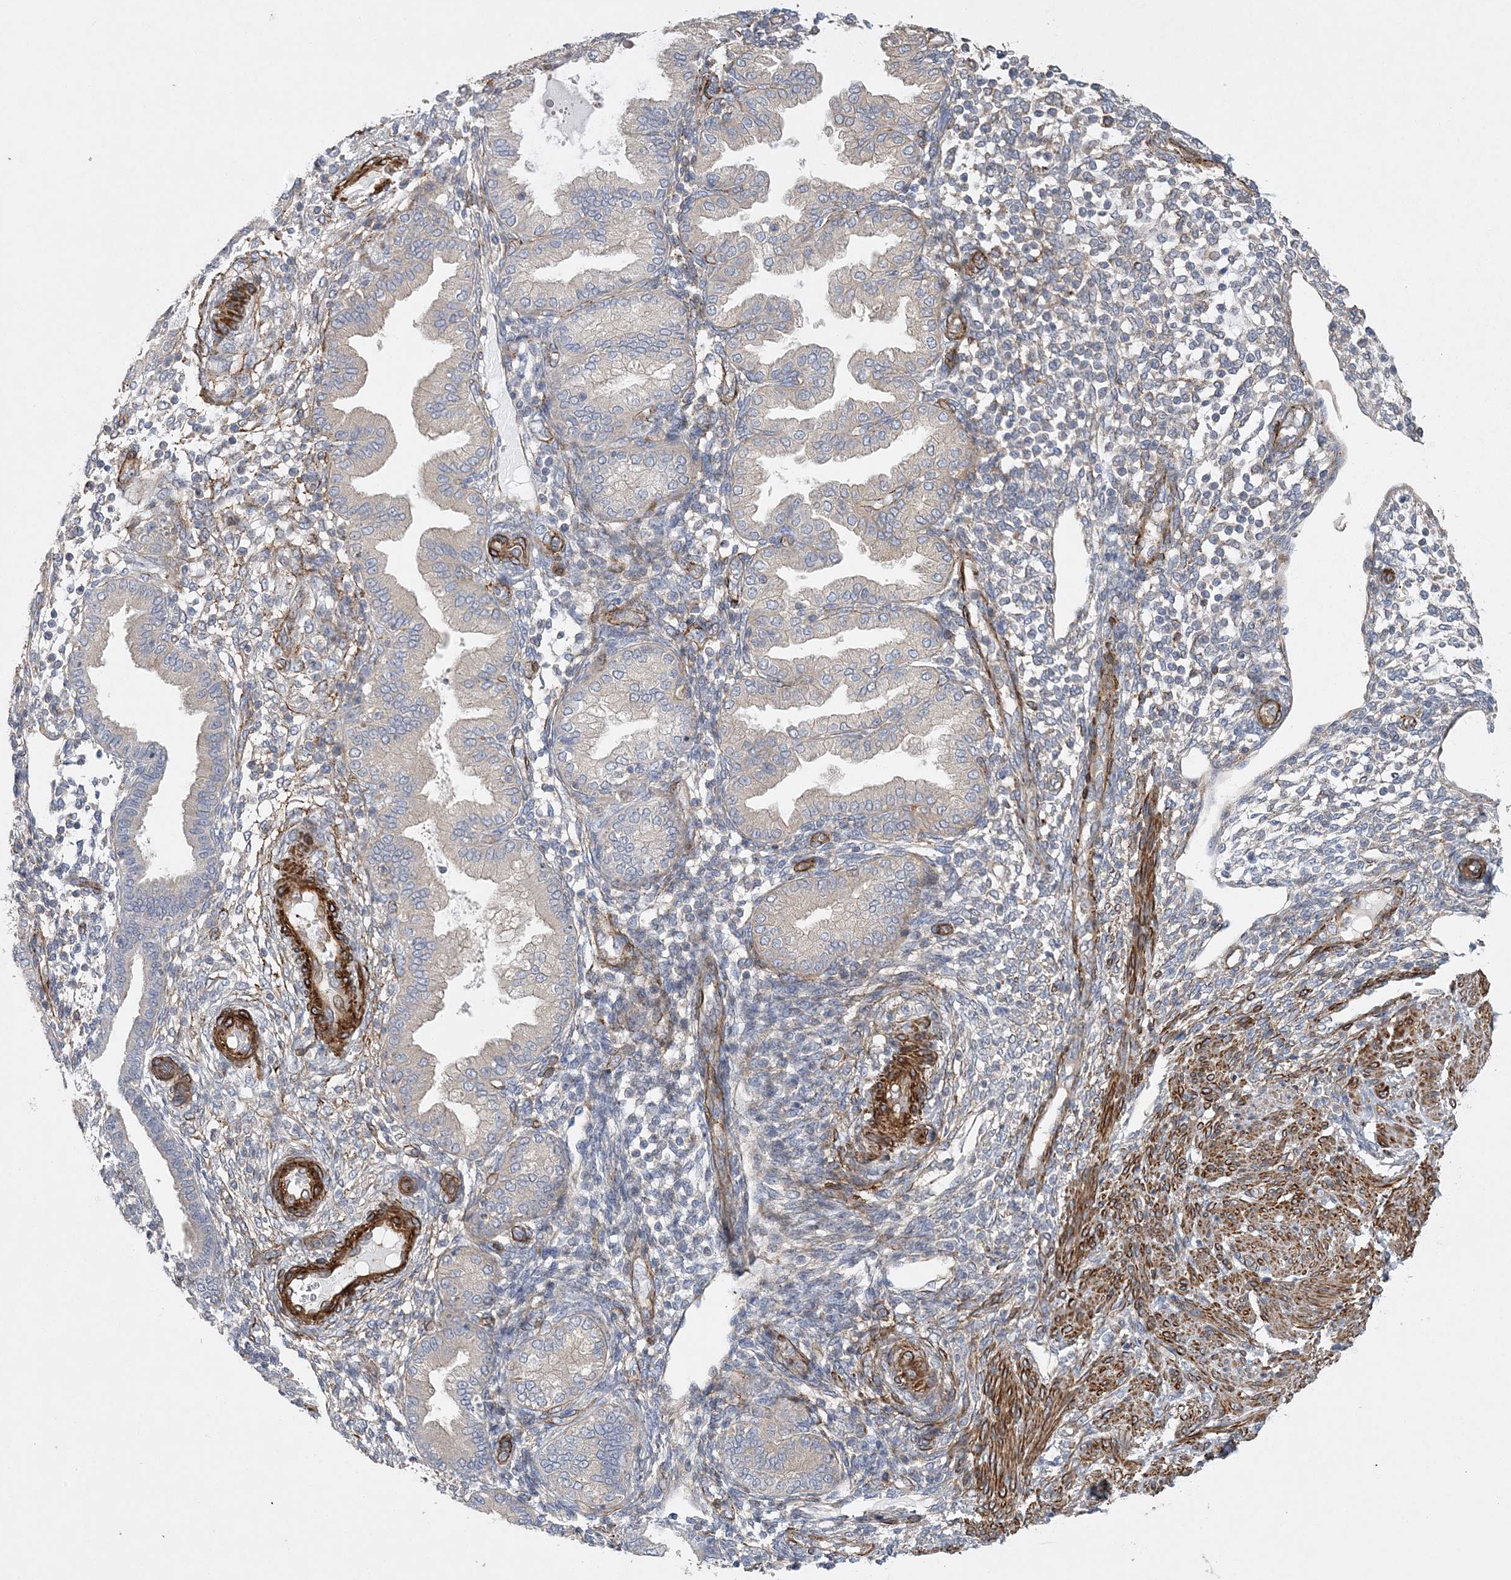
{"staining": {"intensity": "negative", "quantity": "none", "location": "none"}, "tissue": "endometrium", "cell_type": "Cells in endometrial stroma", "image_type": "normal", "snomed": [{"axis": "morphology", "description": "Normal tissue, NOS"}, {"axis": "topography", "description": "Endometrium"}], "caption": "The immunohistochemistry (IHC) image has no significant staining in cells in endometrial stroma of endometrium.", "gene": "ARSJ", "patient": {"sex": "female", "age": 53}}